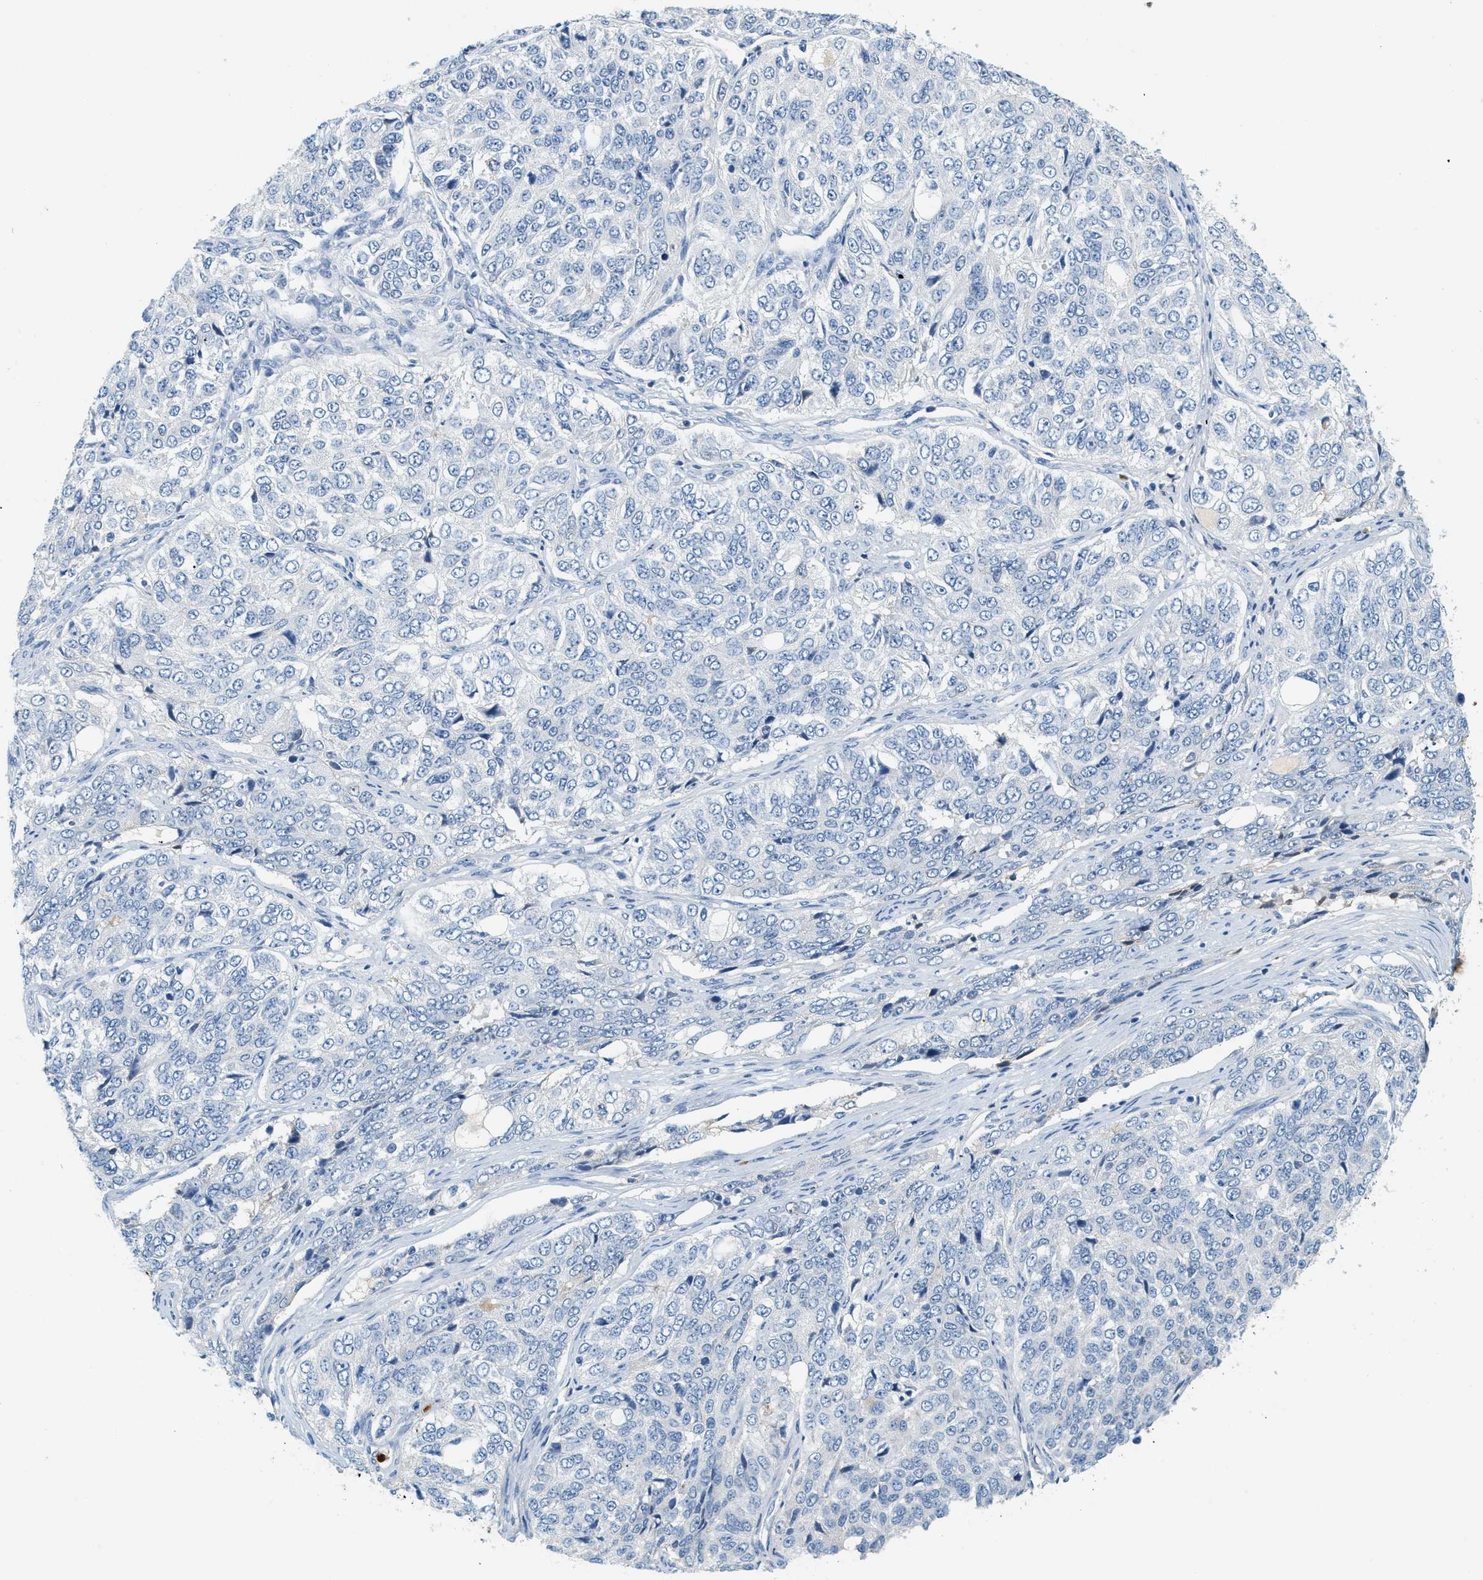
{"staining": {"intensity": "negative", "quantity": "none", "location": "none"}, "tissue": "ovarian cancer", "cell_type": "Tumor cells", "image_type": "cancer", "snomed": [{"axis": "morphology", "description": "Carcinoma, endometroid"}, {"axis": "topography", "description": "Ovary"}], "caption": "An immunohistochemistry histopathology image of ovarian cancer is shown. There is no staining in tumor cells of ovarian cancer.", "gene": "LCN2", "patient": {"sex": "female", "age": 51}}